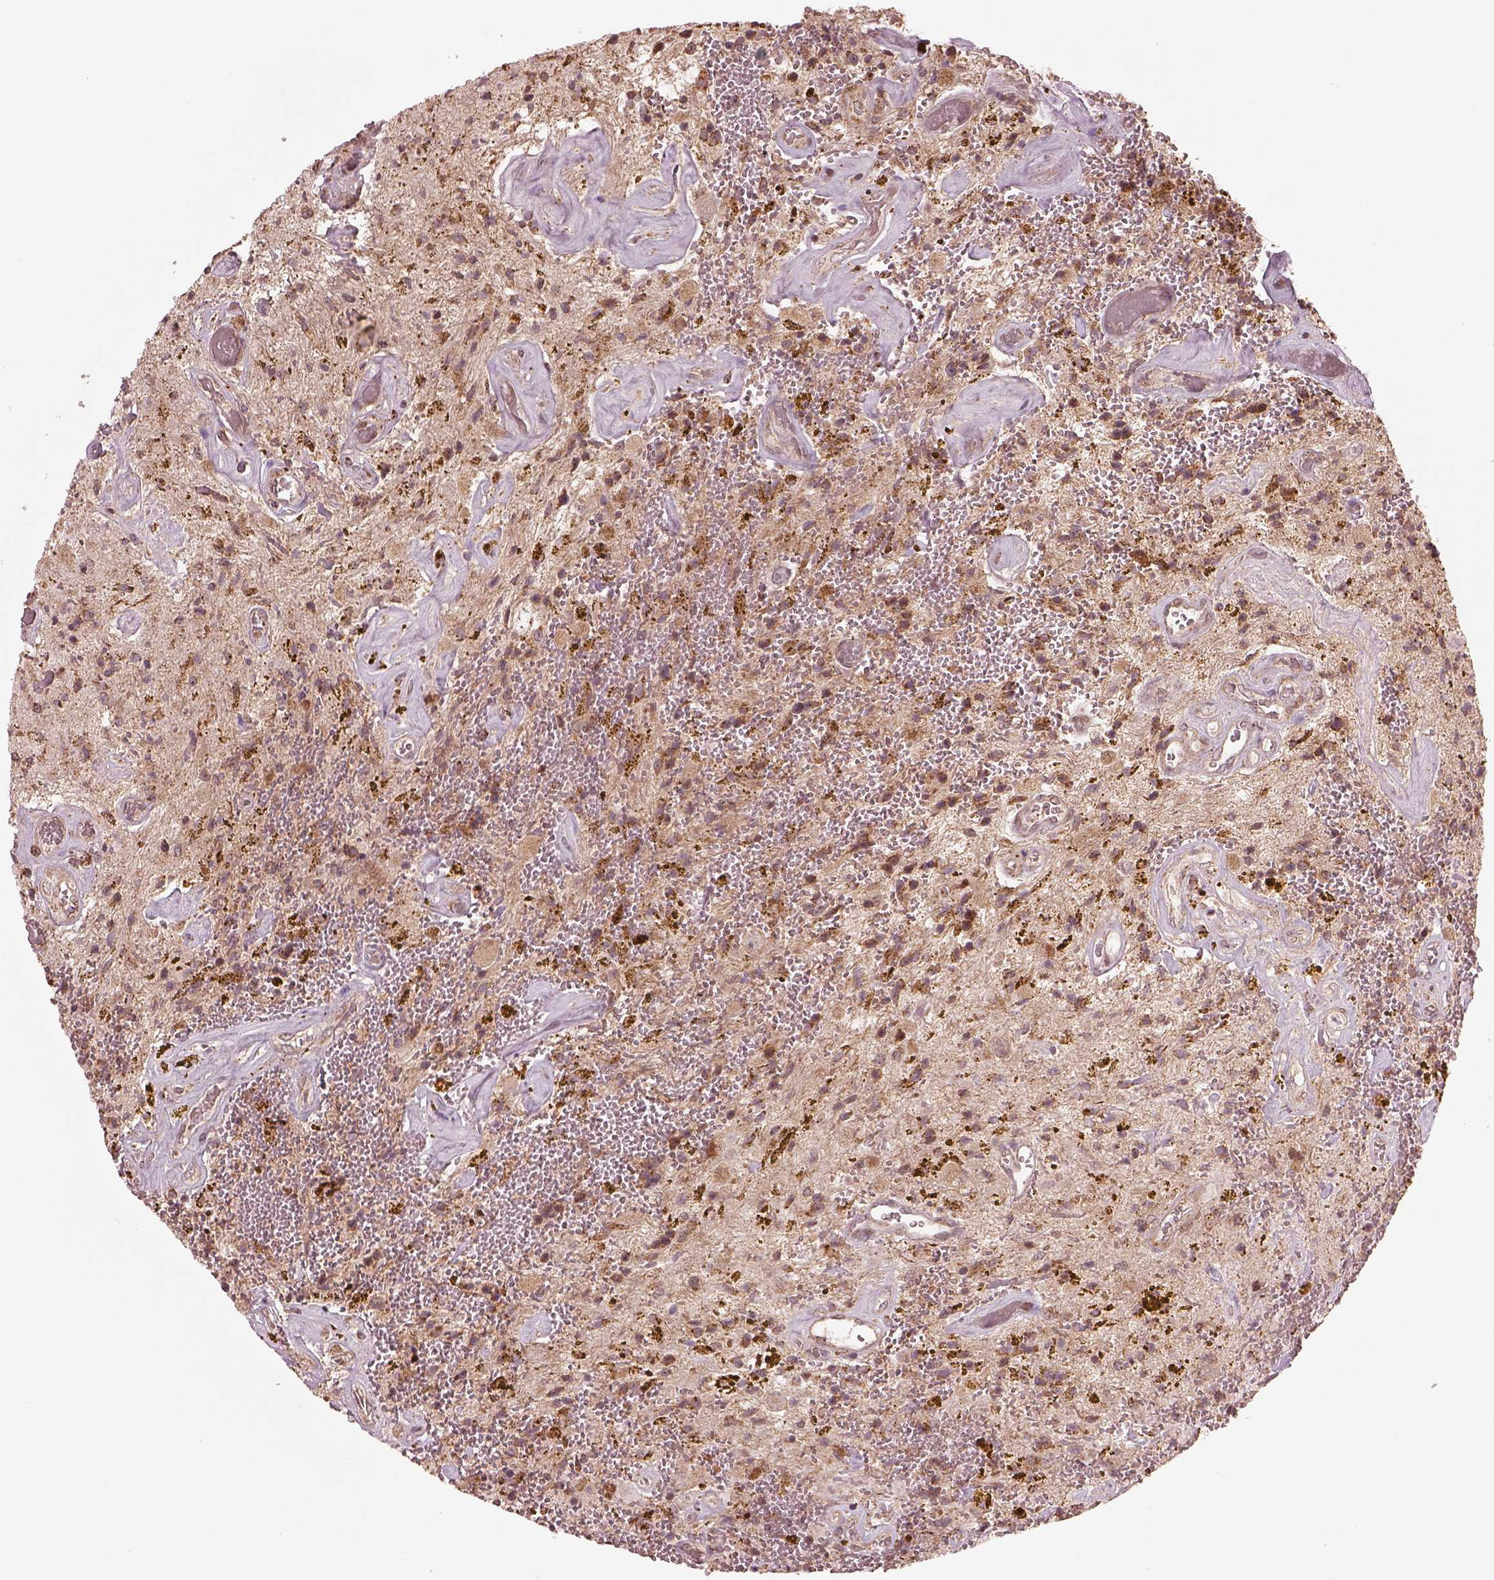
{"staining": {"intensity": "moderate", "quantity": "25%-75%", "location": "cytoplasmic/membranous"}, "tissue": "glioma", "cell_type": "Tumor cells", "image_type": "cancer", "snomed": [{"axis": "morphology", "description": "Glioma, malignant, Low grade"}, {"axis": "topography", "description": "Cerebellum"}], "caption": "This is an image of IHC staining of glioma, which shows moderate staining in the cytoplasmic/membranous of tumor cells.", "gene": "SEL1L3", "patient": {"sex": "female", "age": 14}}